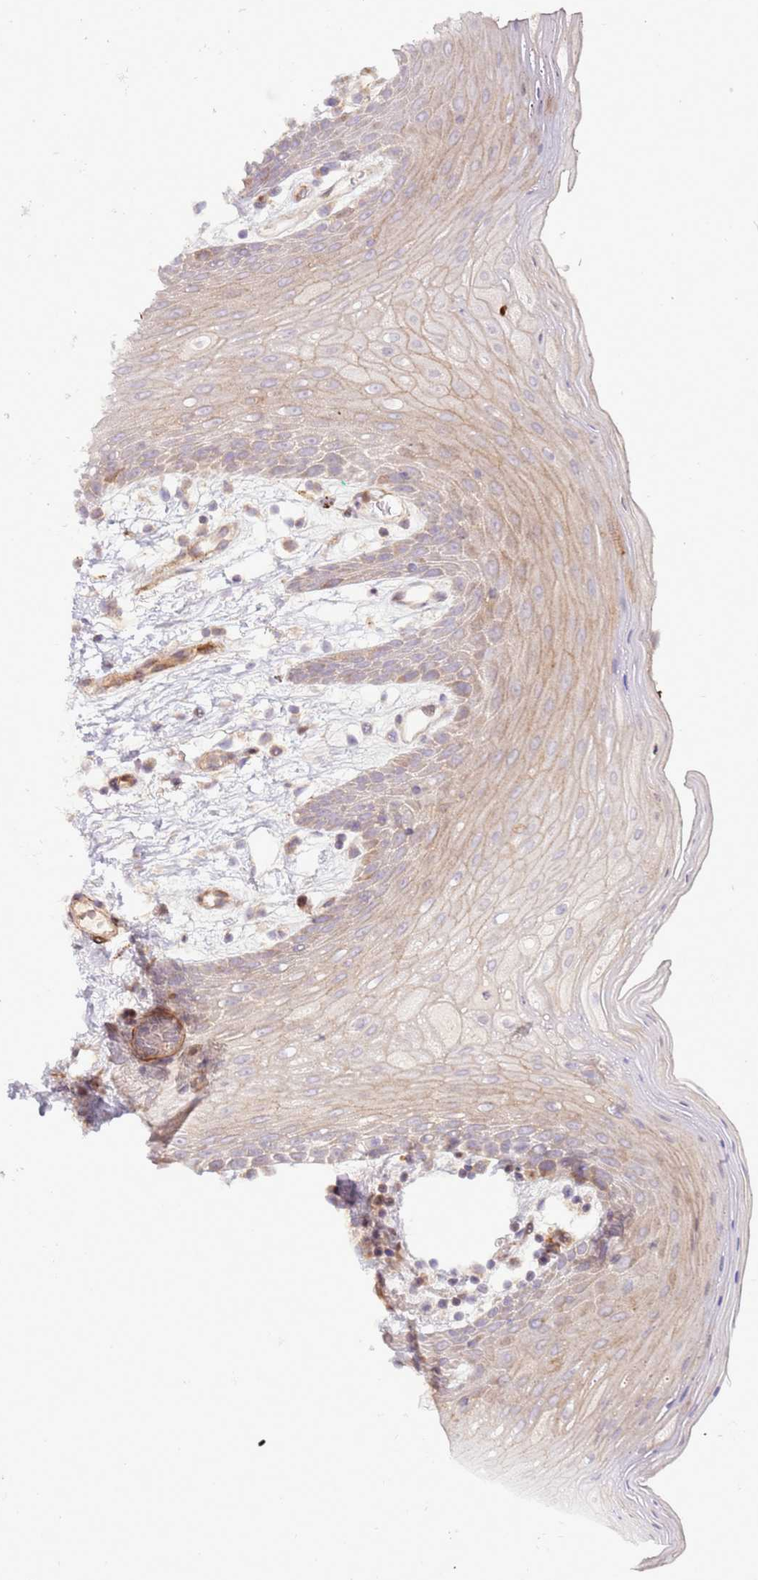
{"staining": {"intensity": "moderate", "quantity": "25%-75%", "location": "cytoplasmic/membranous"}, "tissue": "oral mucosa", "cell_type": "Squamous epithelial cells", "image_type": "normal", "snomed": [{"axis": "morphology", "description": "Normal tissue, NOS"}, {"axis": "topography", "description": "Oral tissue"}, {"axis": "topography", "description": "Tounge, NOS"}], "caption": "Immunohistochemistry photomicrograph of normal oral mucosa: oral mucosa stained using immunohistochemistry (IHC) demonstrates medium levels of moderate protein expression localized specifically in the cytoplasmic/membranous of squamous epithelial cells, appearing as a cytoplasmic/membranous brown color.", "gene": "ZNF624", "patient": {"sex": "female", "age": 59}}